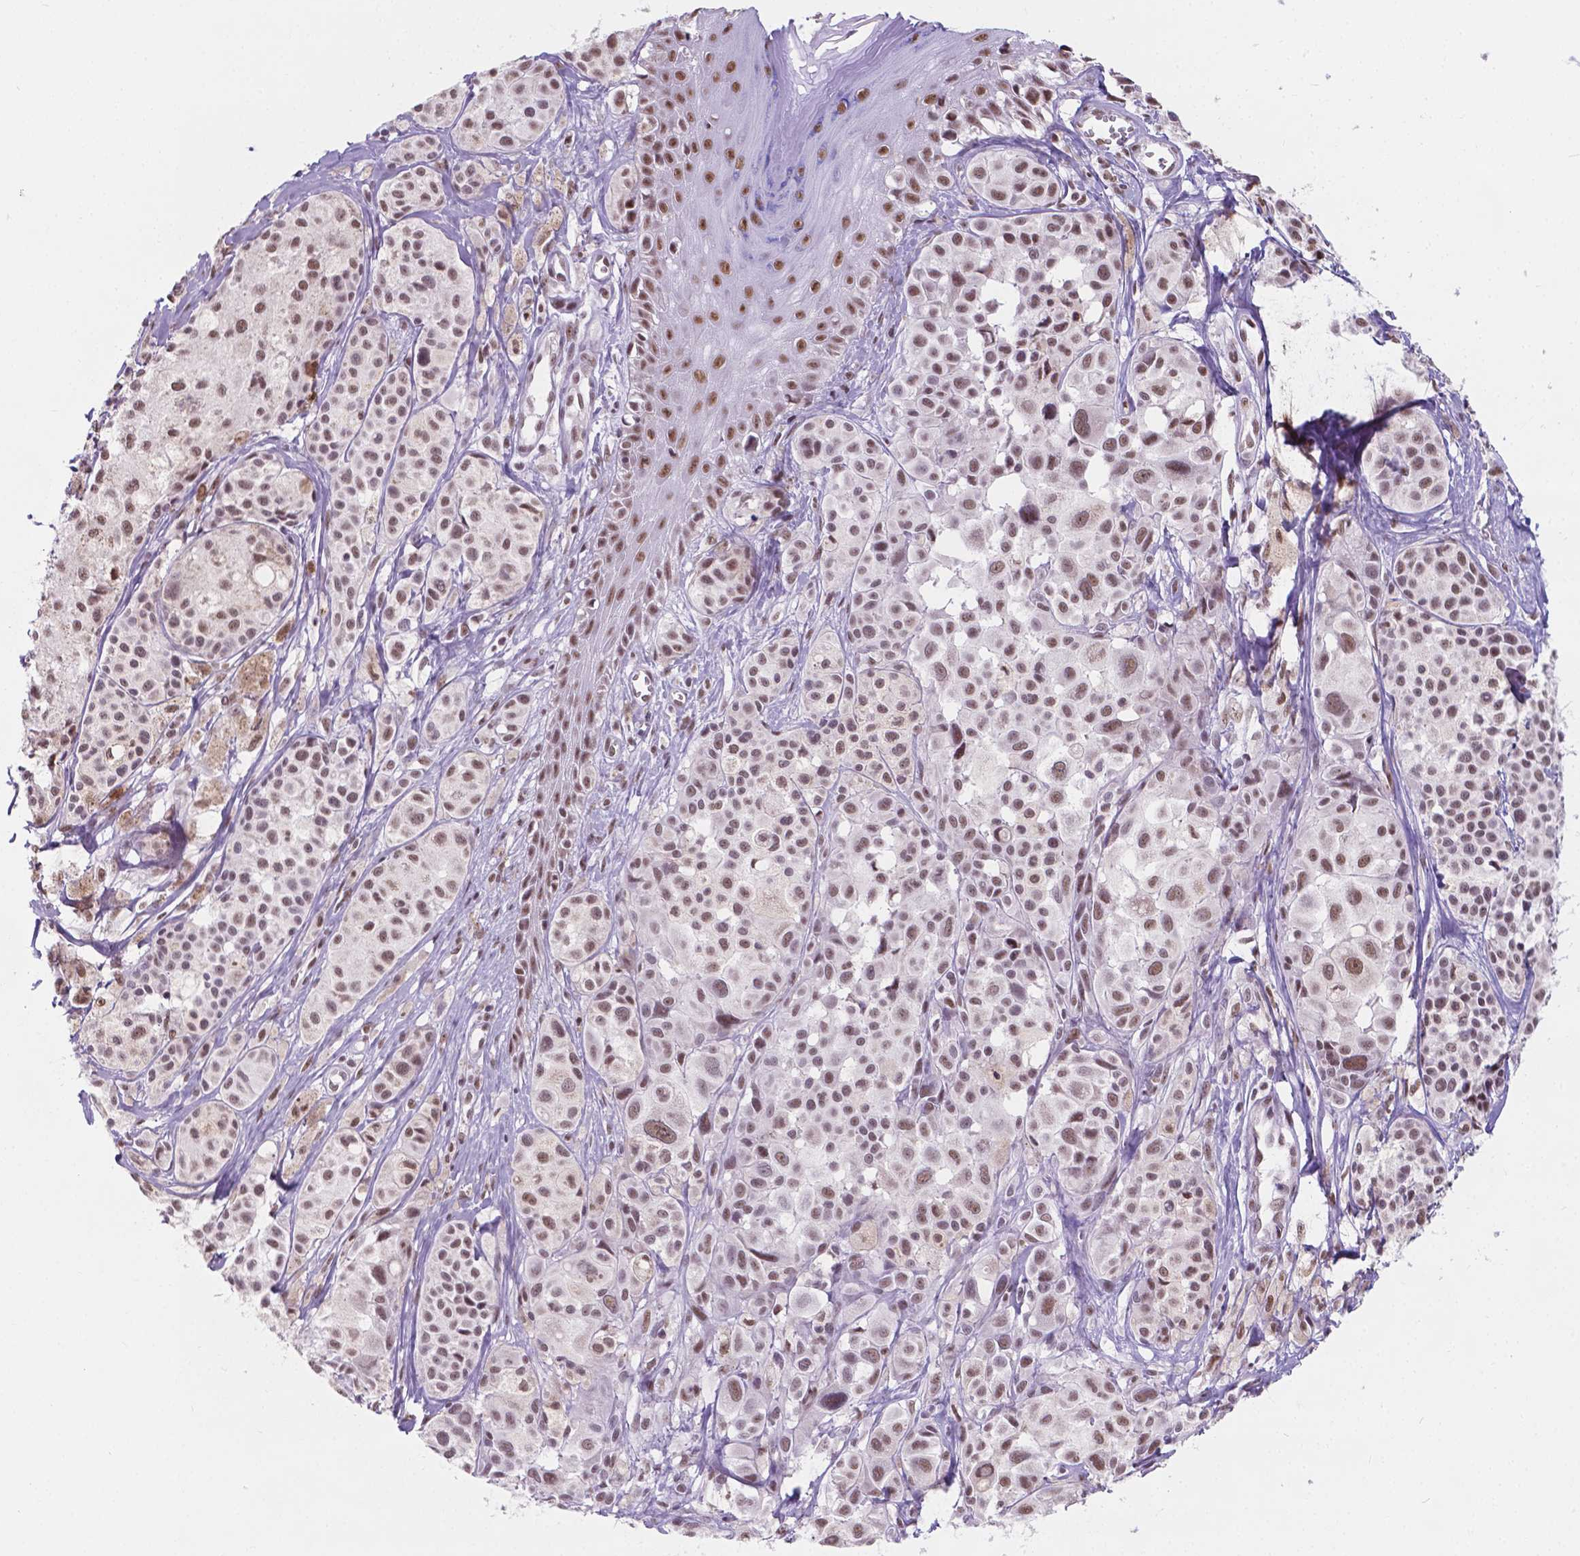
{"staining": {"intensity": "moderate", "quantity": ">75%", "location": "nuclear"}, "tissue": "melanoma", "cell_type": "Tumor cells", "image_type": "cancer", "snomed": [{"axis": "morphology", "description": "Malignant melanoma, NOS"}, {"axis": "topography", "description": "Skin"}], "caption": "Immunohistochemistry (IHC) image of neoplastic tissue: melanoma stained using immunohistochemistry (IHC) shows medium levels of moderate protein expression localized specifically in the nuclear of tumor cells, appearing as a nuclear brown color.", "gene": "BCAS2", "patient": {"sex": "male", "age": 77}}